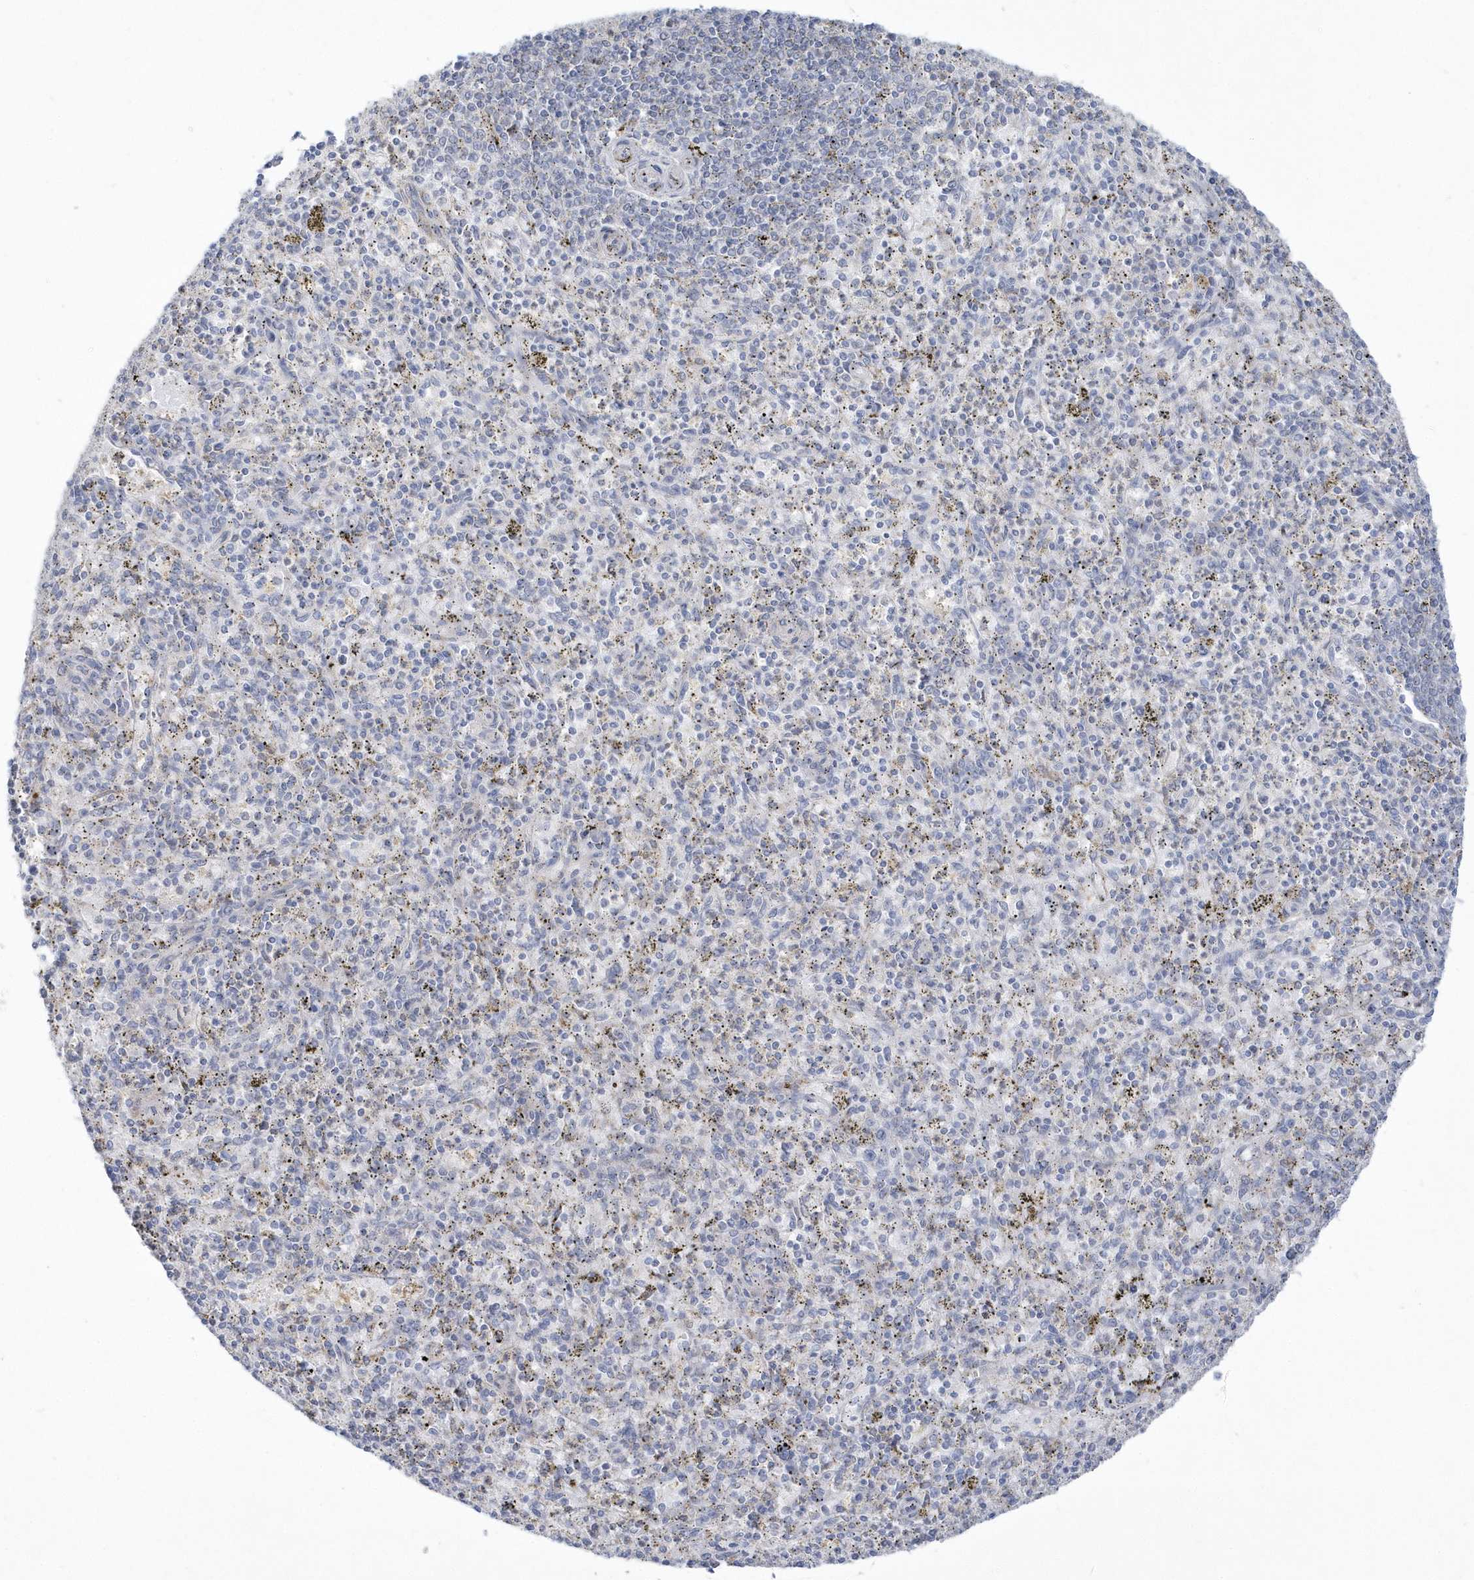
{"staining": {"intensity": "negative", "quantity": "none", "location": "none"}, "tissue": "spleen", "cell_type": "Cells in red pulp", "image_type": "normal", "snomed": [{"axis": "morphology", "description": "Normal tissue, NOS"}, {"axis": "topography", "description": "Spleen"}], "caption": "The micrograph shows no significant staining in cells in red pulp of spleen. Nuclei are stained in blue.", "gene": "PCBD1", "patient": {"sex": "male", "age": 72}}